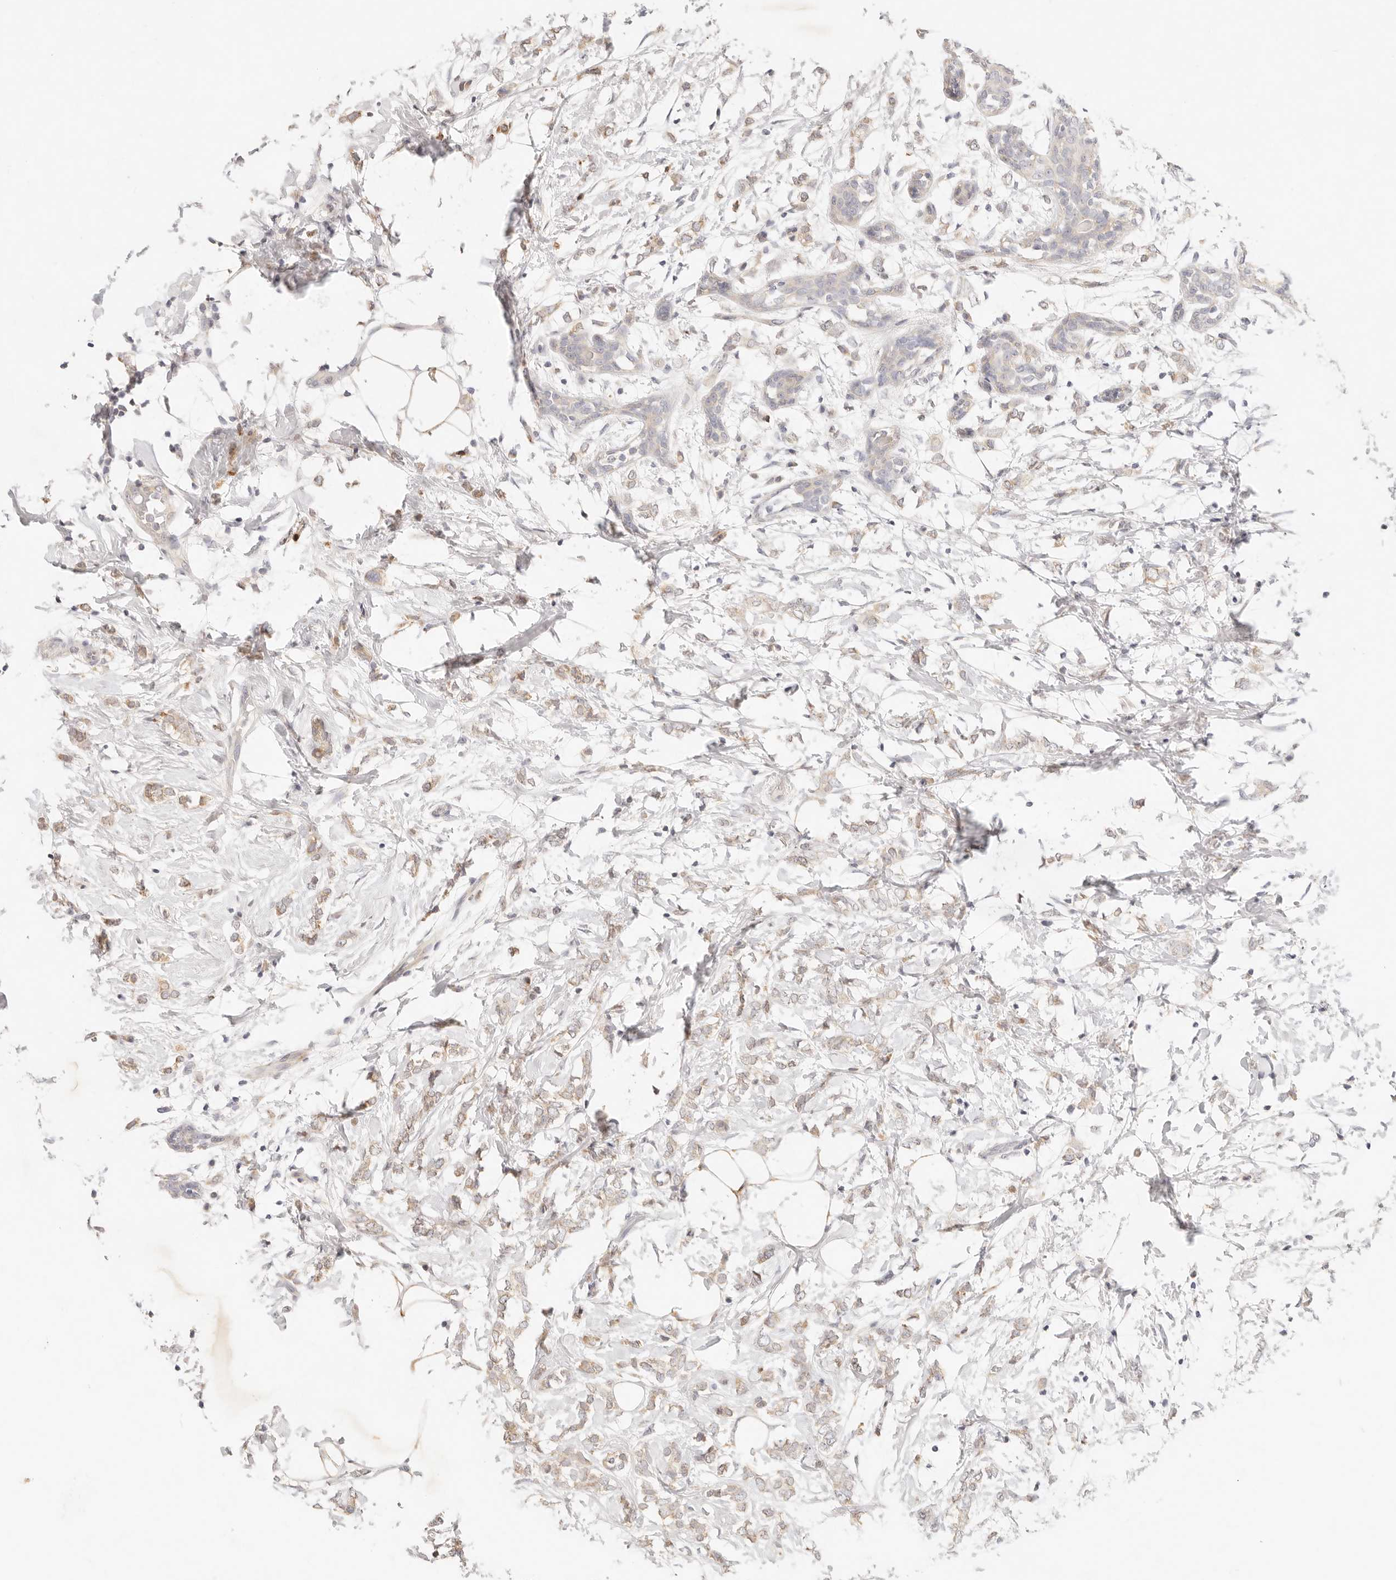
{"staining": {"intensity": "weak", "quantity": "25%-75%", "location": "cytoplasmic/membranous"}, "tissue": "breast cancer", "cell_type": "Tumor cells", "image_type": "cancer", "snomed": [{"axis": "morphology", "description": "Normal tissue, NOS"}, {"axis": "morphology", "description": "Lobular carcinoma"}, {"axis": "topography", "description": "Breast"}], "caption": "Breast lobular carcinoma stained for a protein (brown) shows weak cytoplasmic/membranous positive staining in approximately 25%-75% of tumor cells.", "gene": "GPR156", "patient": {"sex": "female", "age": 47}}